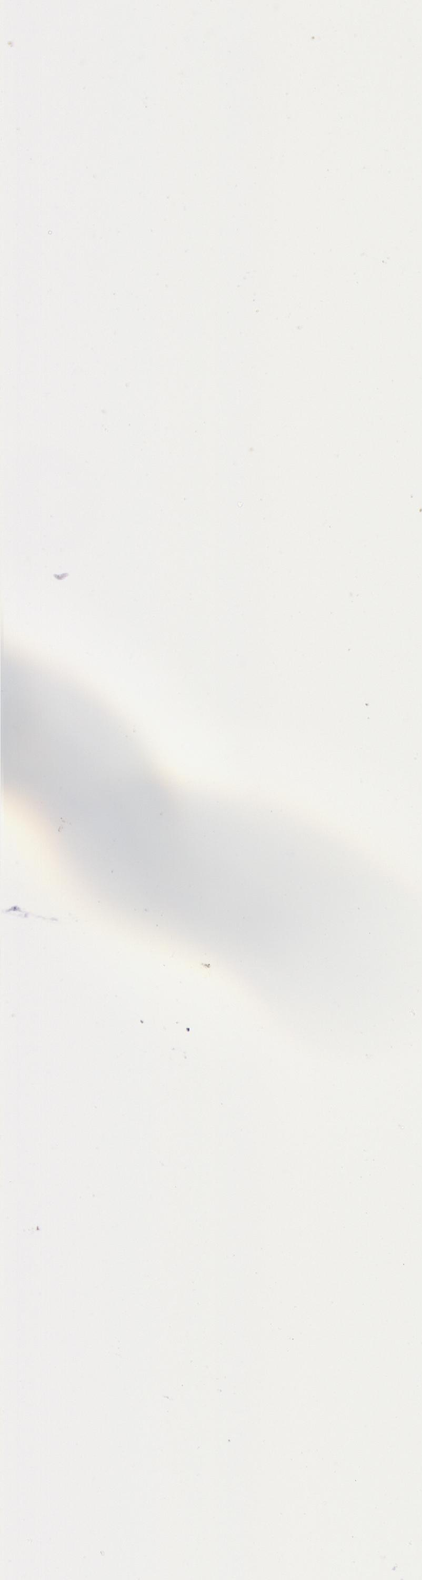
{"staining": {"intensity": "moderate", "quantity": ">75%", "location": "cytoplasmic/membranous"}, "tissue": "ovarian cancer", "cell_type": "Tumor cells", "image_type": "cancer", "snomed": [{"axis": "morphology", "description": "Carcinoma, endometroid"}, {"axis": "topography", "description": "Ovary"}], "caption": "Human ovarian endometroid carcinoma stained with a protein marker shows moderate staining in tumor cells.", "gene": "NMT2", "patient": {"sex": "female", "age": 52}}